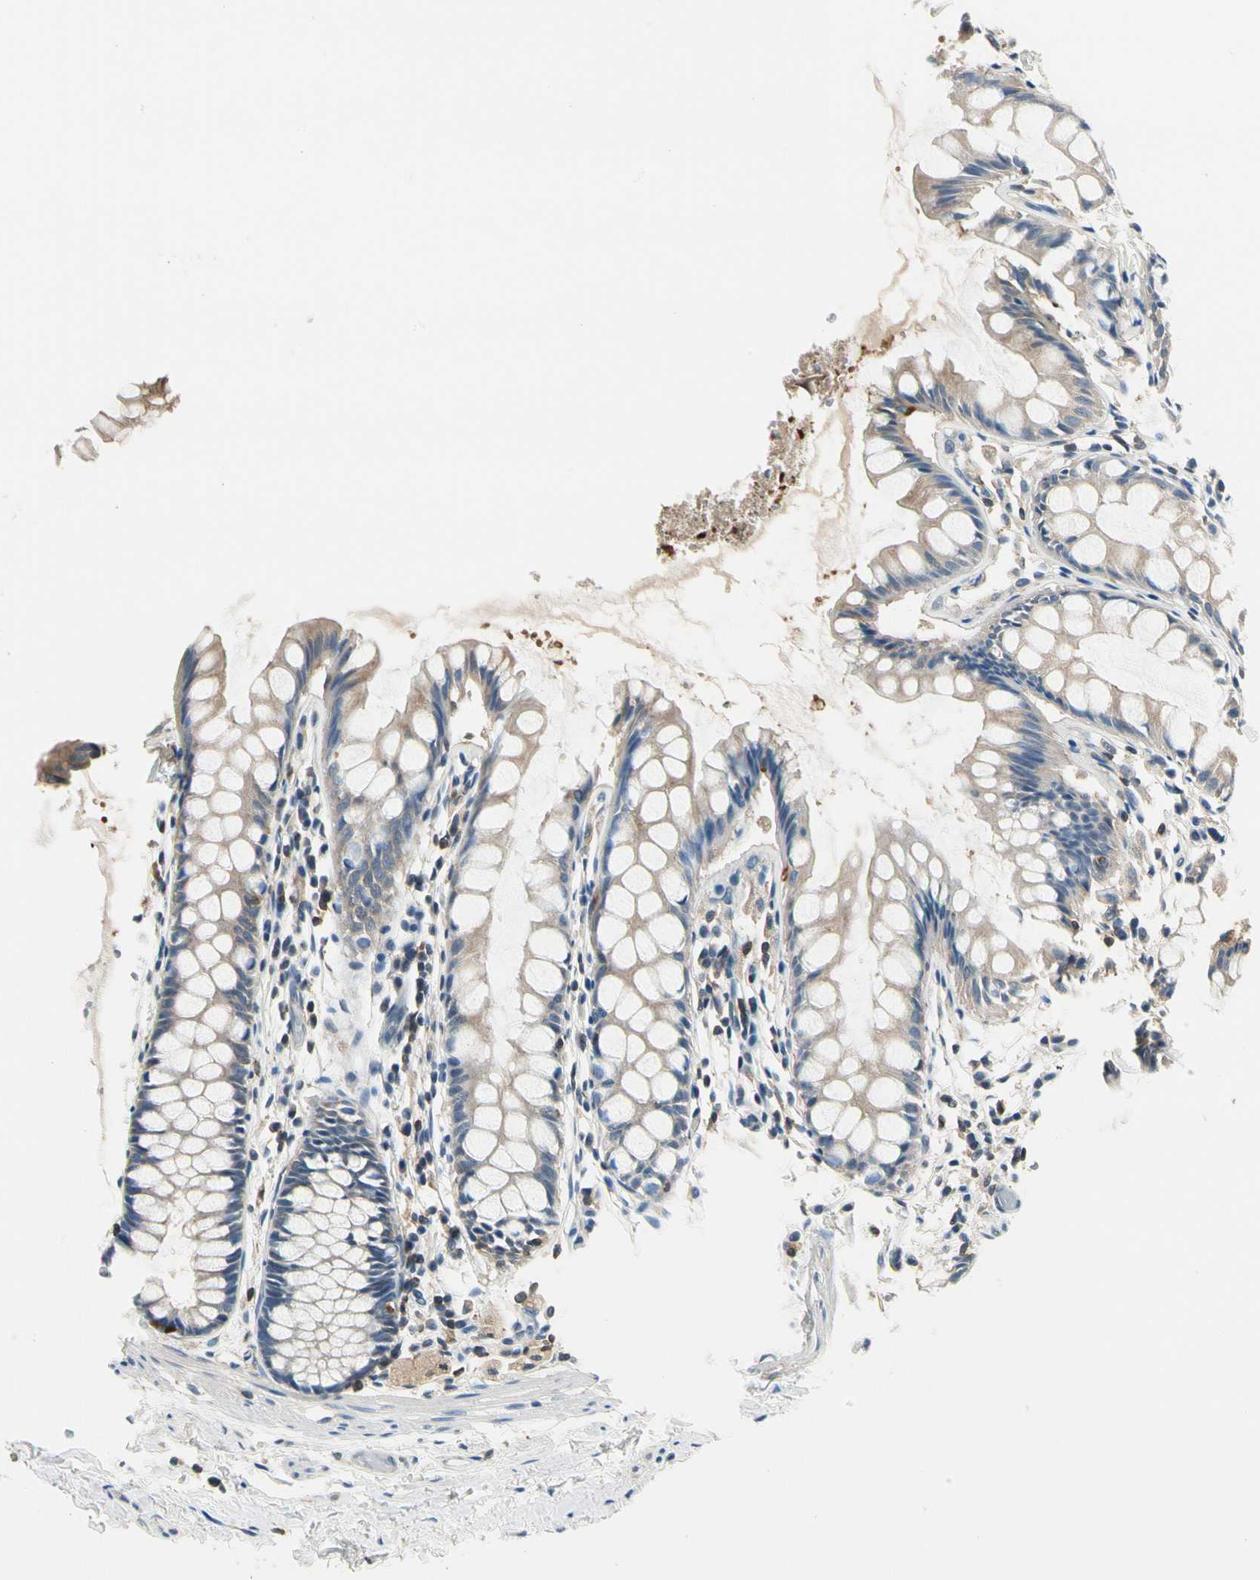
{"staining": {"intensity": "weak", "quantity": "25%-75%", "location": "cytoplasmic/membranous"}, "tissue": "rectum", "cell_type": "Glandular cells", "image_type": "normal", "snomed": [{"axis": "morphology", "description": "Normal tissue, NOS"}, {"axis": "topography", "description": "Rectum"}], "caption": "Protein expression analysis of normal rectum displays weak cytoplasmic/membranous positivity in approximately 25%-75% of glandular cells. The staining was performed using DAB (3,3'-diaminobenzidine), with brown indicating positive protein expression. Nuclei are stained blue with hematoxylin.", "gene": "CAPZA2", "patient": {"sex": "male", "age": 86}}